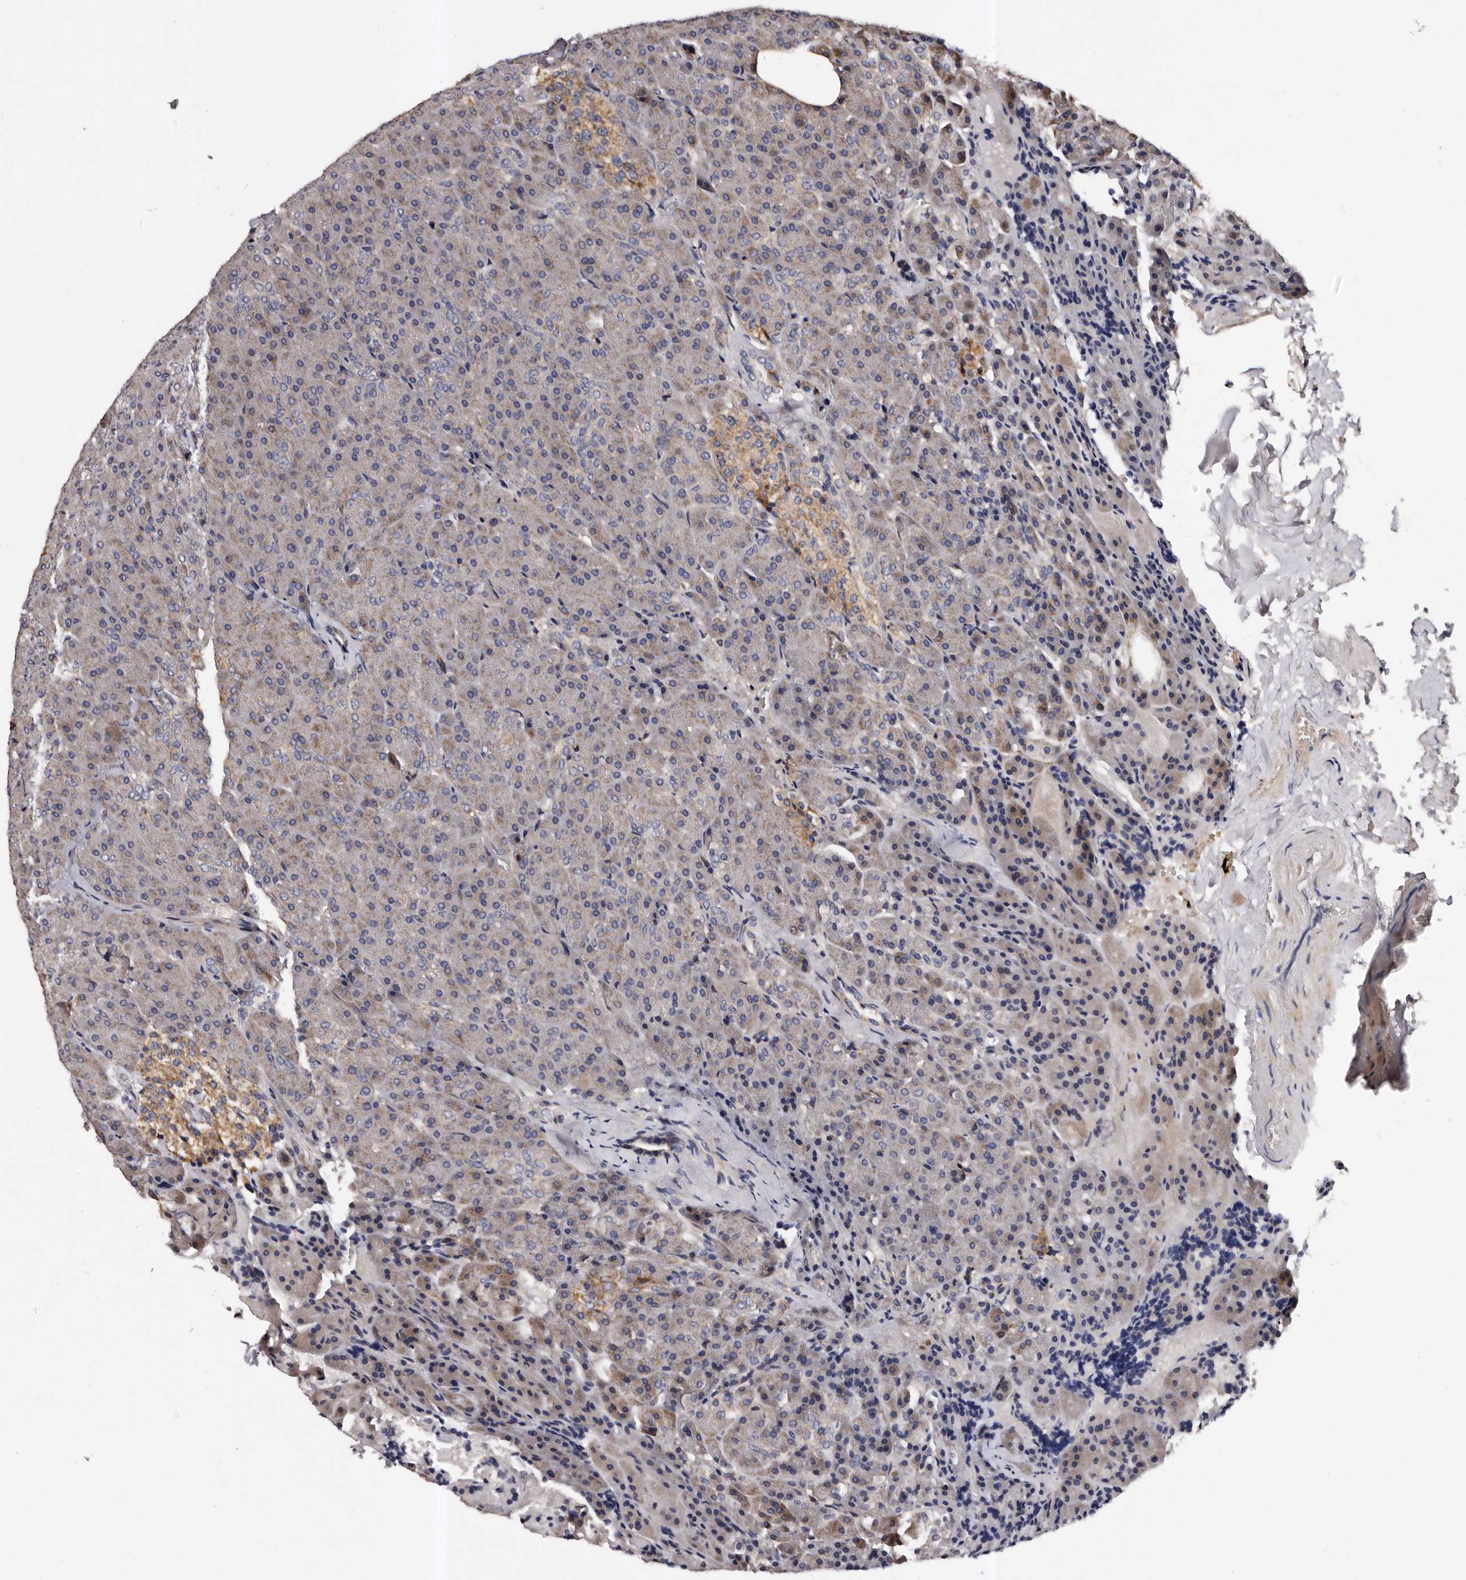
{"staining": {"intensity": "moderate", "quantity": "<25%", "location": "cytoplasmic/membranous"}, "tissue": "pancreas", "cell_type": "Exocrine glandular cells", "image_type": "normal", "snomed": [{"axis": "morphology", "description": "Normal tissue, NOS"}, {"axis": "morphology", "description": "Carcinoid, malignant, NOS"}, {"axis": "topography", "description": "Pancreas"}], "caption": "An image showing moderate cytoplasmic/membranous positivity in about <25% of exocrine glandular cells in normal pancreas, as visualized by brown immunohistochemical staining.", "gene": "ADCK5", "patient": {"sex": "female", "age": 35}}